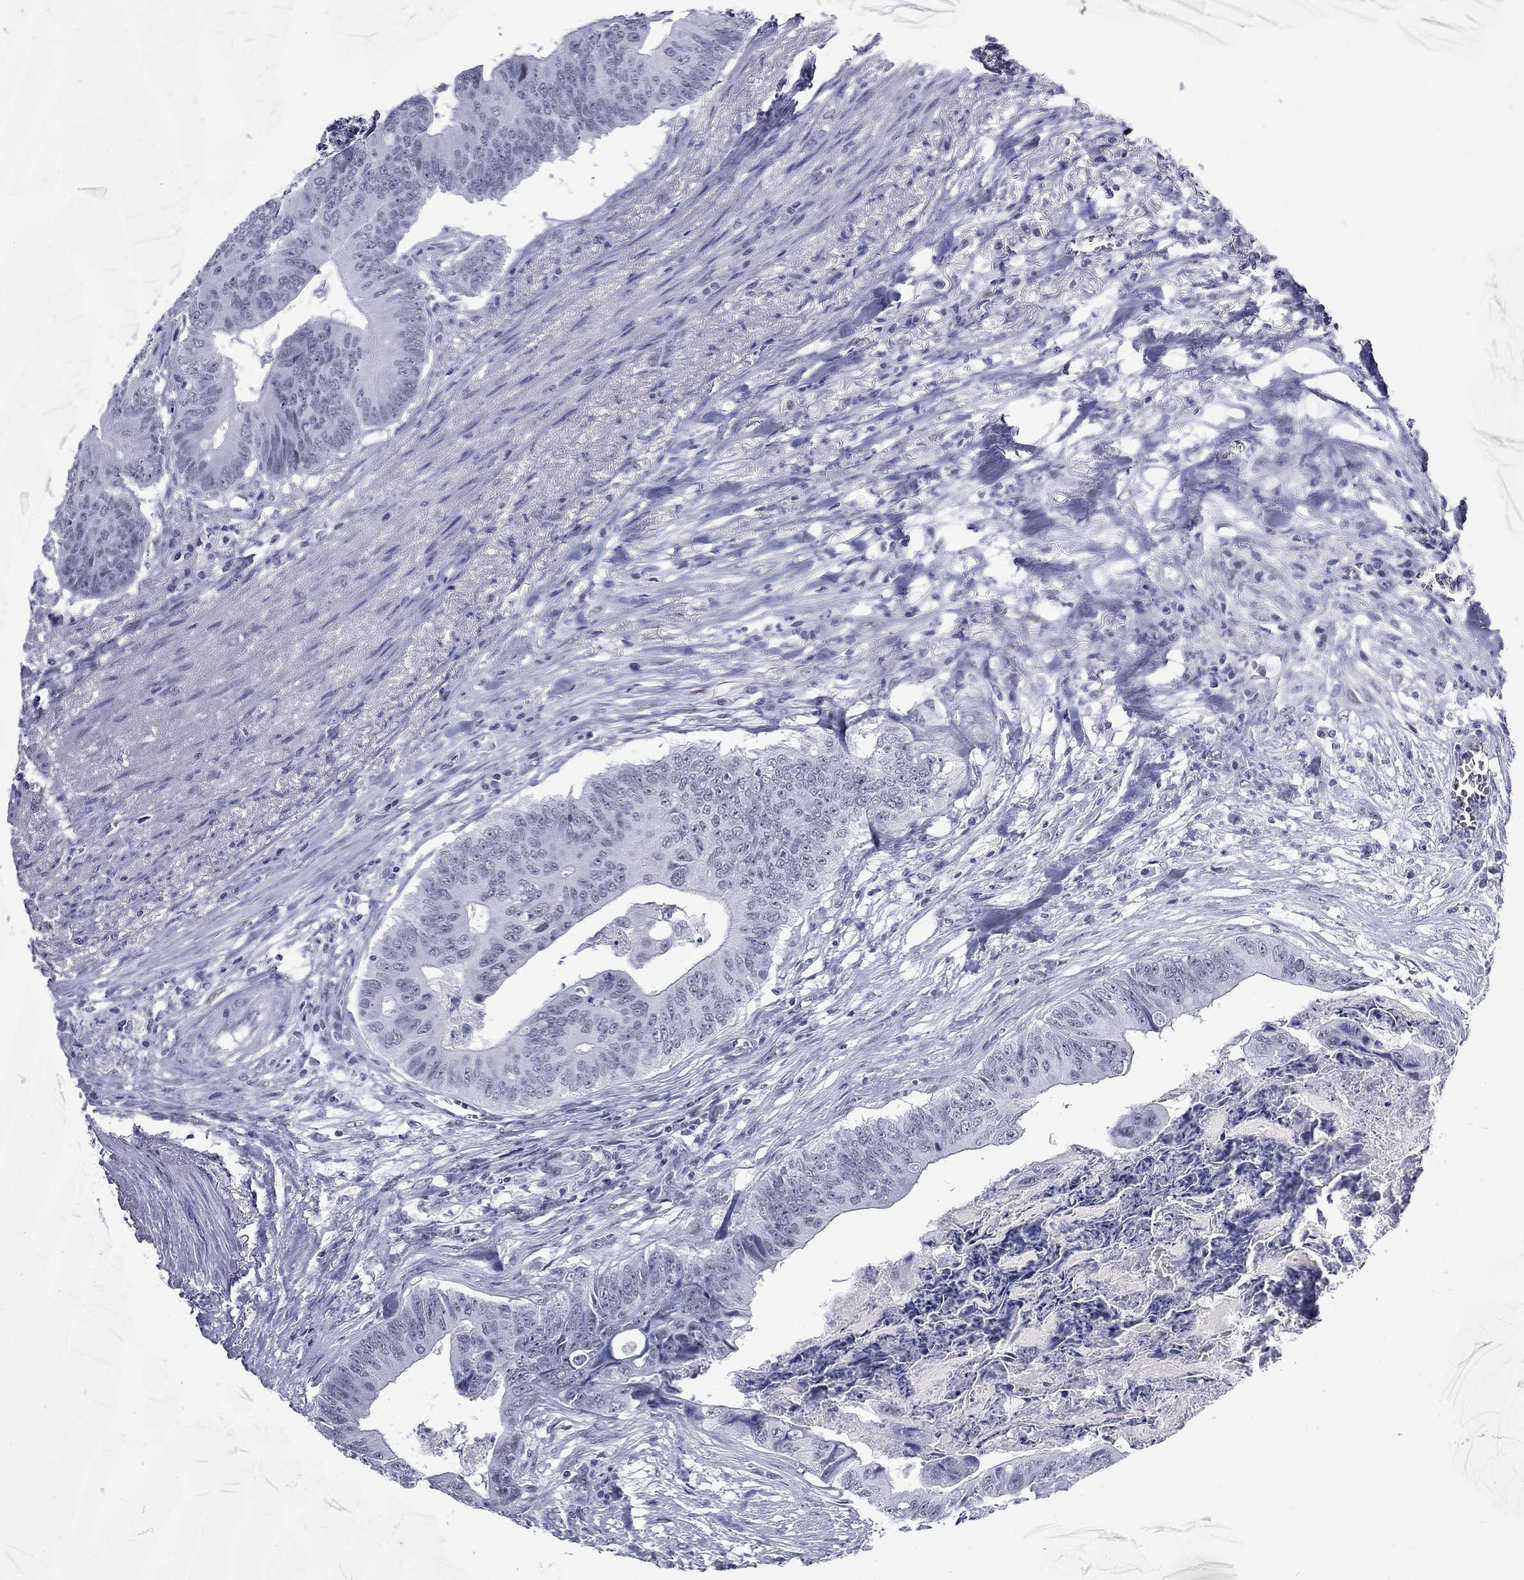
{"staining": {"intensity": "negative", "quantity": "none", "location": "none"}, "tissue": "colorectal cancer", "cell_type": "Tumor cells", "image_type": "cancer", "snomed": [{"axis": "morphology", "description": "Adenocarcinoma, NOS"}, {"axis": "topography", "description": "Colon"}], "caption": "Human colorectal cancer (adenocarcinoma) stained for a protein using IHC demonstrates no expression in tumor cells.", "gene": "ASF1B", "patient": {"sex": "male", "age": 84}}